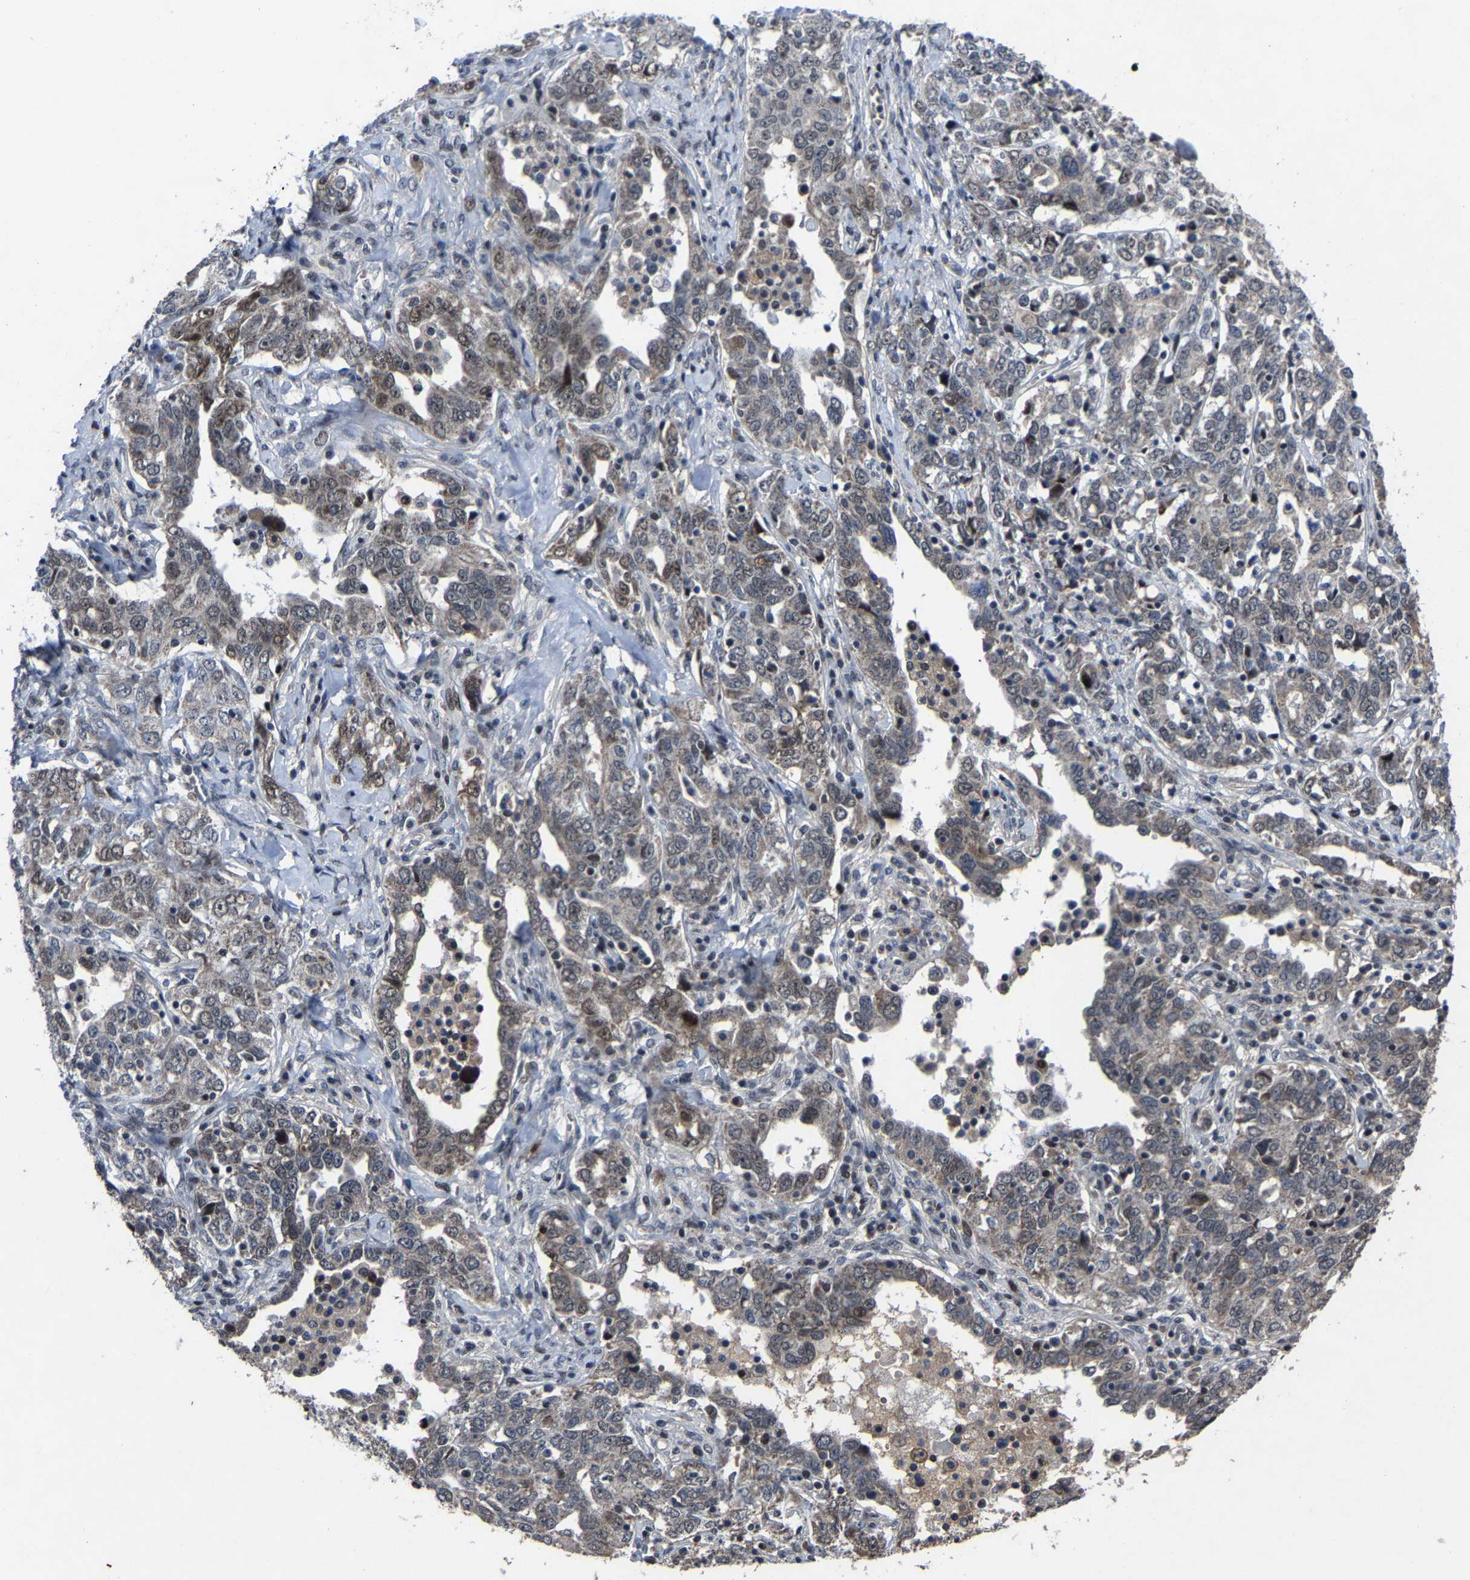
{"staining": {"intensity": "weak", "quantity": "25%-75%", "location": "cytoplasmic/membranous,nuclear"}, "tissue": "ovarian cancer", "cell_type": "Tumor cells", "image_type": "cancer", "snomed": [{"axis": "morphology", "description": "Carcinoma, endometroid"}, {"axis": "topography", "description": "Ovary"}], "caption": "Immunohistochemical staining of ovarian cancer shows low levels of weak cytoplasmic/membranous and nuclear protein positivity in approximately 25%-75% of tumor cells. (IHC, brightfield microscopy, high magnification).", "gene": "LSM8", "patient": {"sex": "female", "age": 62}}